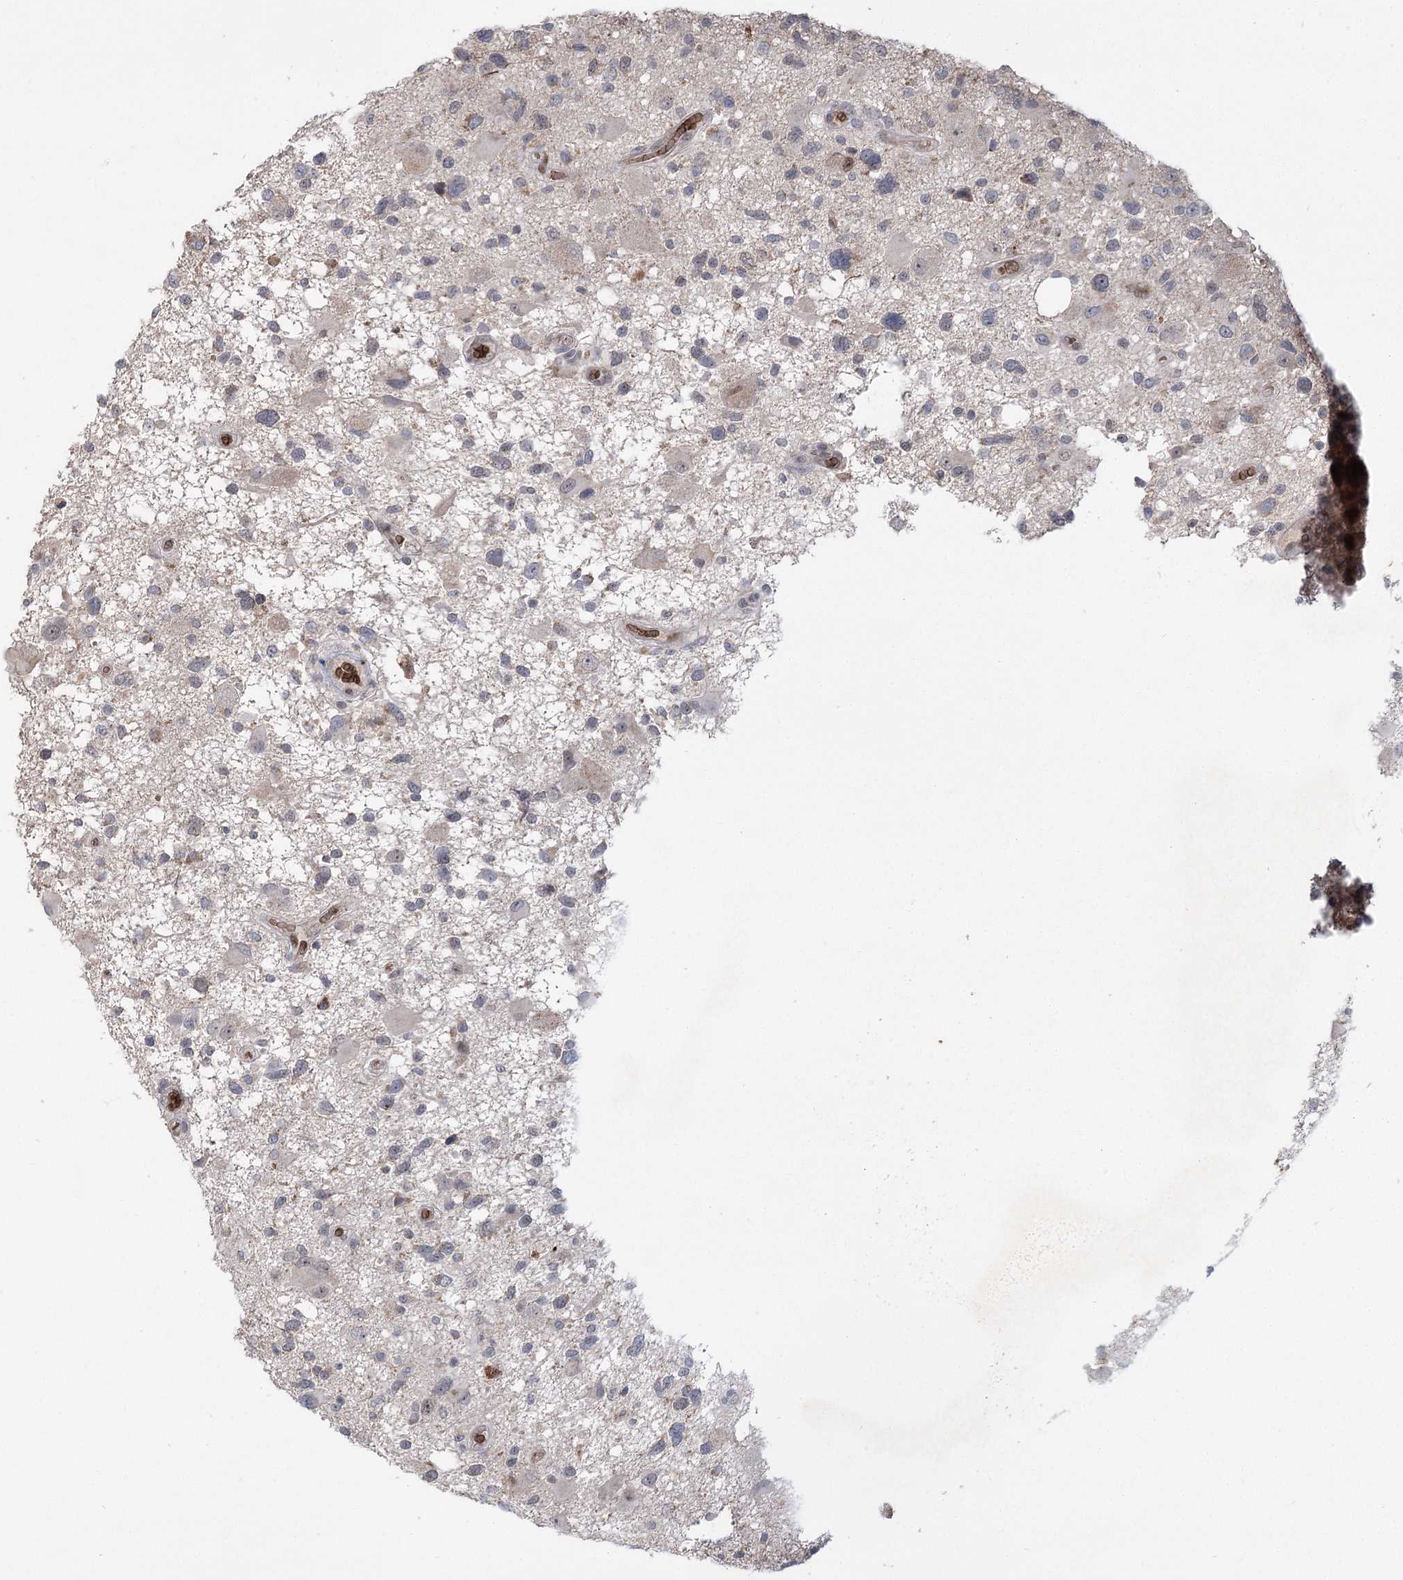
{"staining": {"intensity": "negative", "quantity": "none", "location": "none"}, "tissue": "glioma", "cell_type": "Tumor cells", "image_type": "cancer", "snomed": [{"axis": "morphology", "description": "Glioma, malignant, High grade"}, {"axis": "topography", "description": "Brain"}], "caption": "DAB (3,3'-diaminobenzidine) immunohistochemical staining of human glioma demonstrates no significant staining in tumor cells.", "gene": "NSMCE4A", "patient": {"sex": "male", "age": 33}}